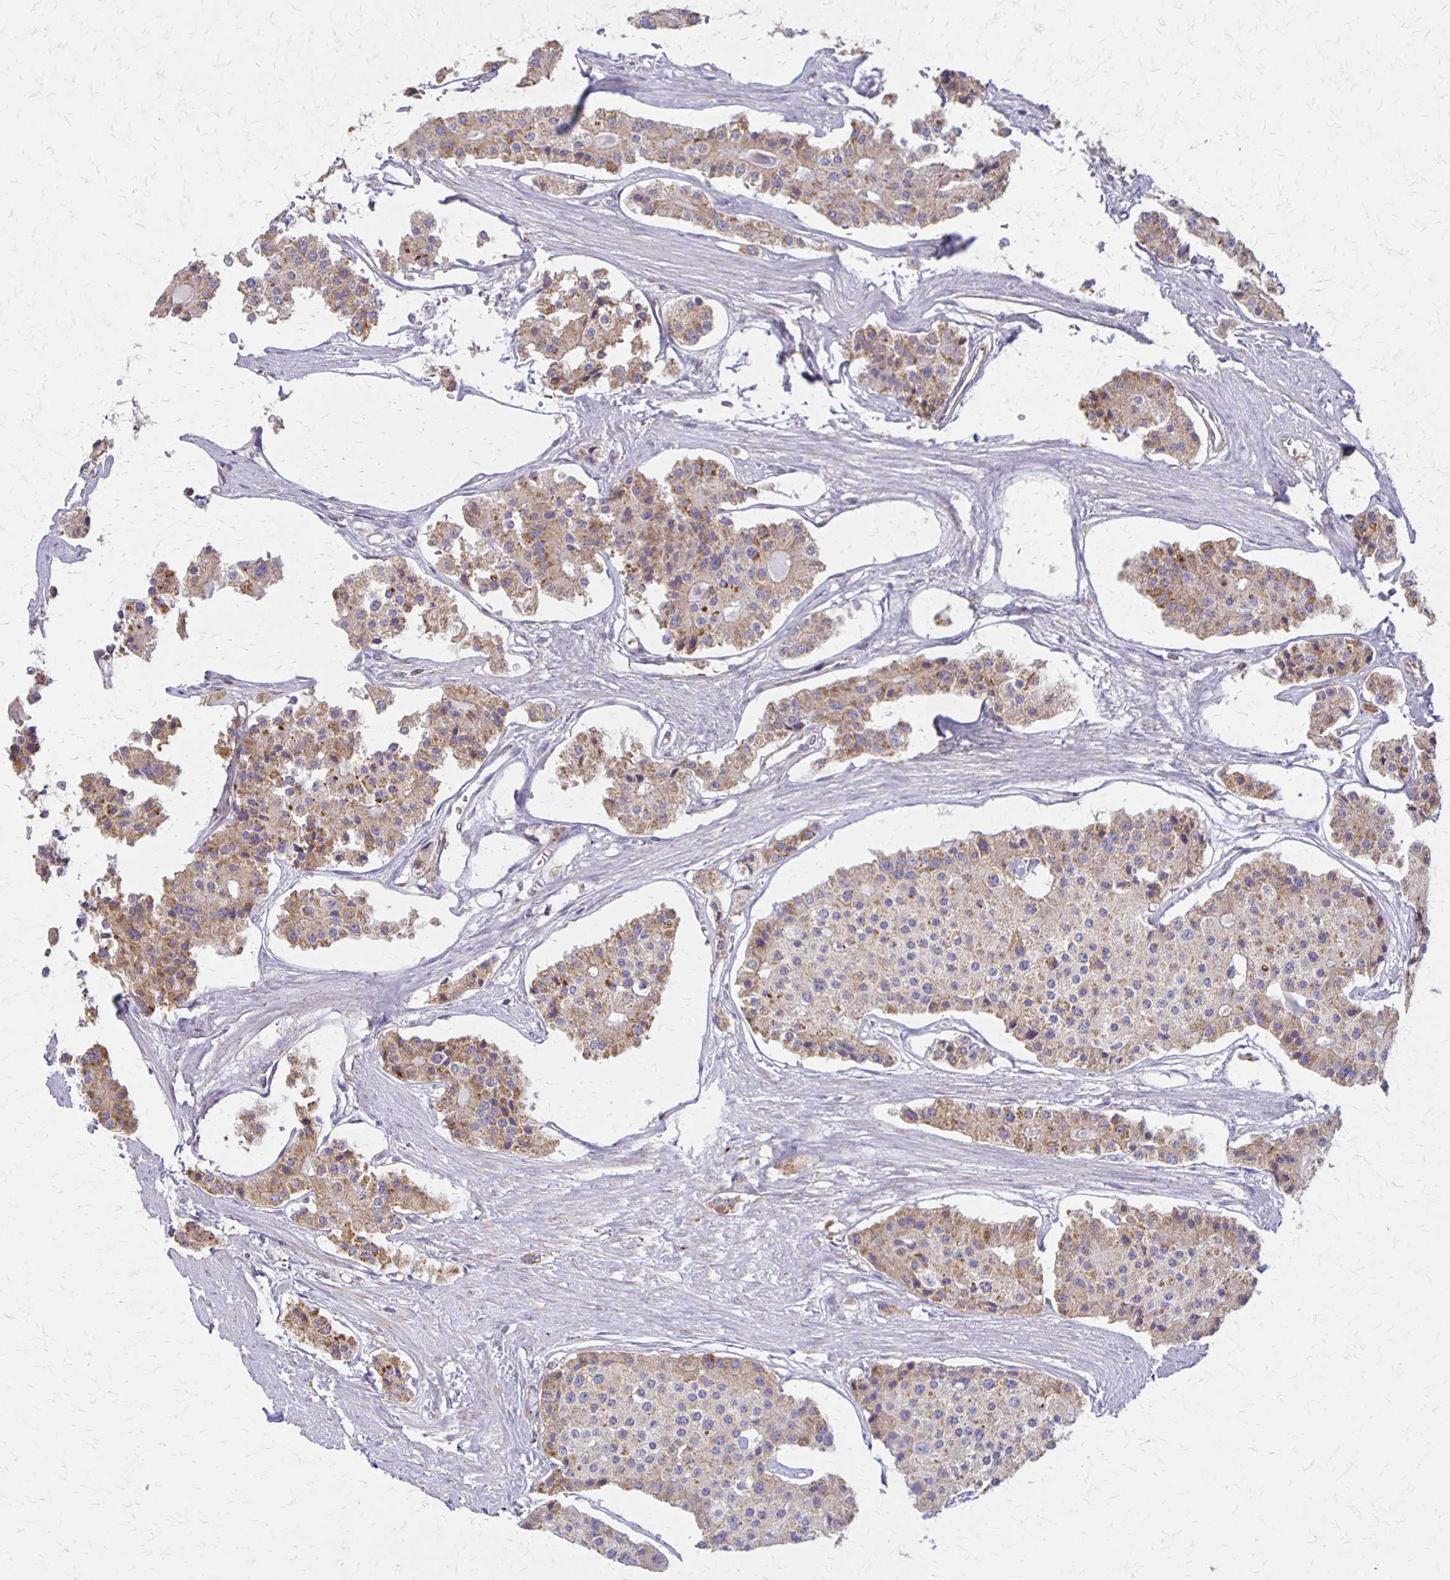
{"staining": {"intensity": "weak", "quantity": ">75%", "location": "cytoplasmic/membranous"}, "tissue": "carcinoid", "cell_type": "Tumor cells", "image_type": "cancer", "snomed": [{"axis": "morphology", "description": "Carcinoid, malignant, NOS"}, {"axis": "topography", "description": "Small intestine"}], "caption": "Malignant carcinoid stained with a protein marker shows weak staining in tumor cells.", "gene": "EIF4EBP2", "patient": {"sex": "female", "age": 65}}